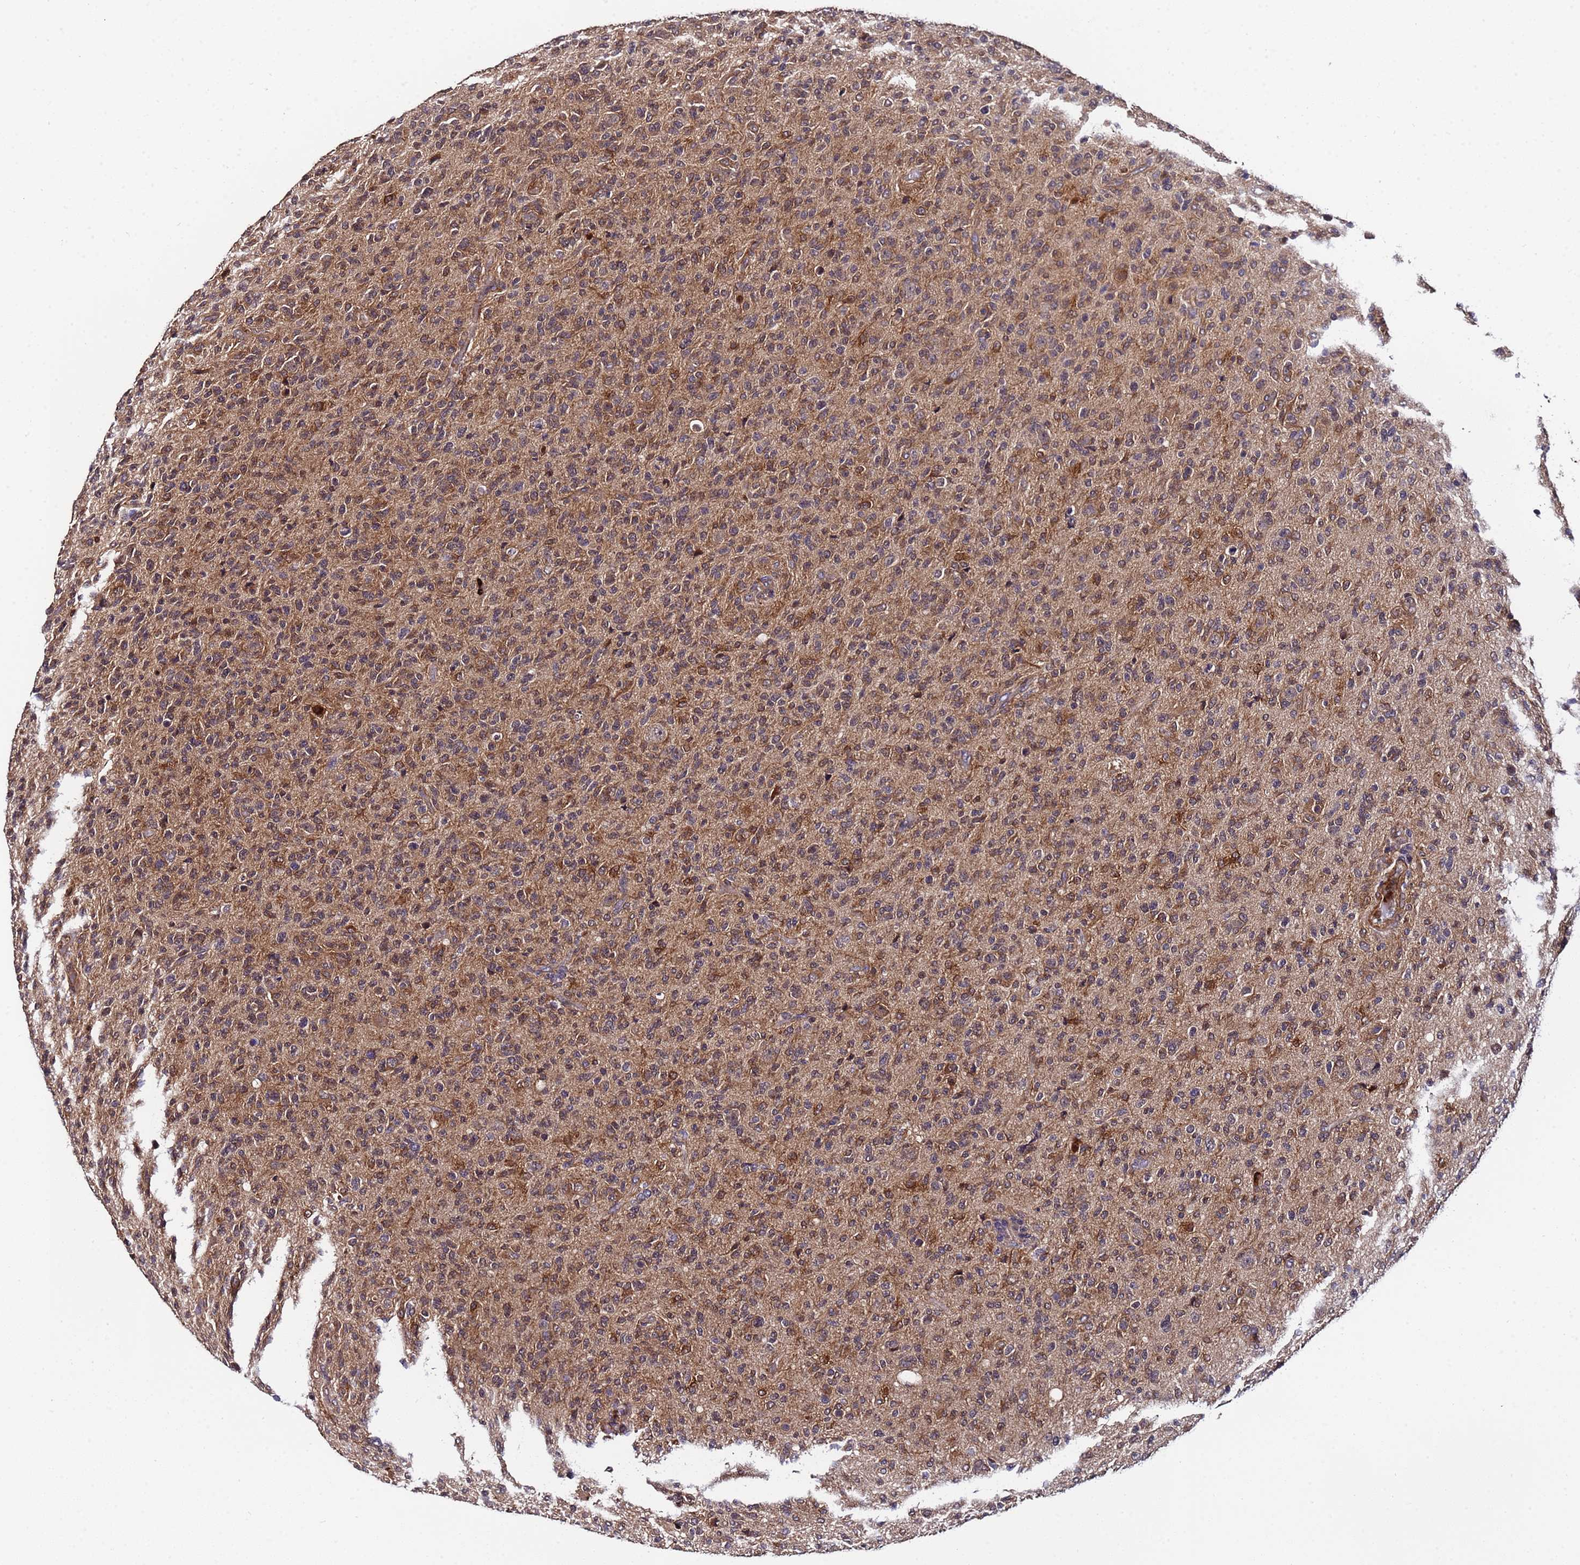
{"staining": {"intensity": "weak", "quantity": "25%-75%", "location": "cytoplasmic/membranous"}, "tissue": "glioma", "cell_type": "Tumor cells", "image_type": "cancer", "snomed": [{"axis": "morphology", "description": "Glioma, malignant, High grade"}, {"axis": "topography", "description": "Brain"}], "caption": "Weak cytoplasmic/membranous positivity for a protein is present in approximately 25%-75% of tumor cells of high-grade glioma (malignant) using immunohistochemistry (IHC).", "gene": "GSTCD", "patient": {"sex": "female", "age": 57}}